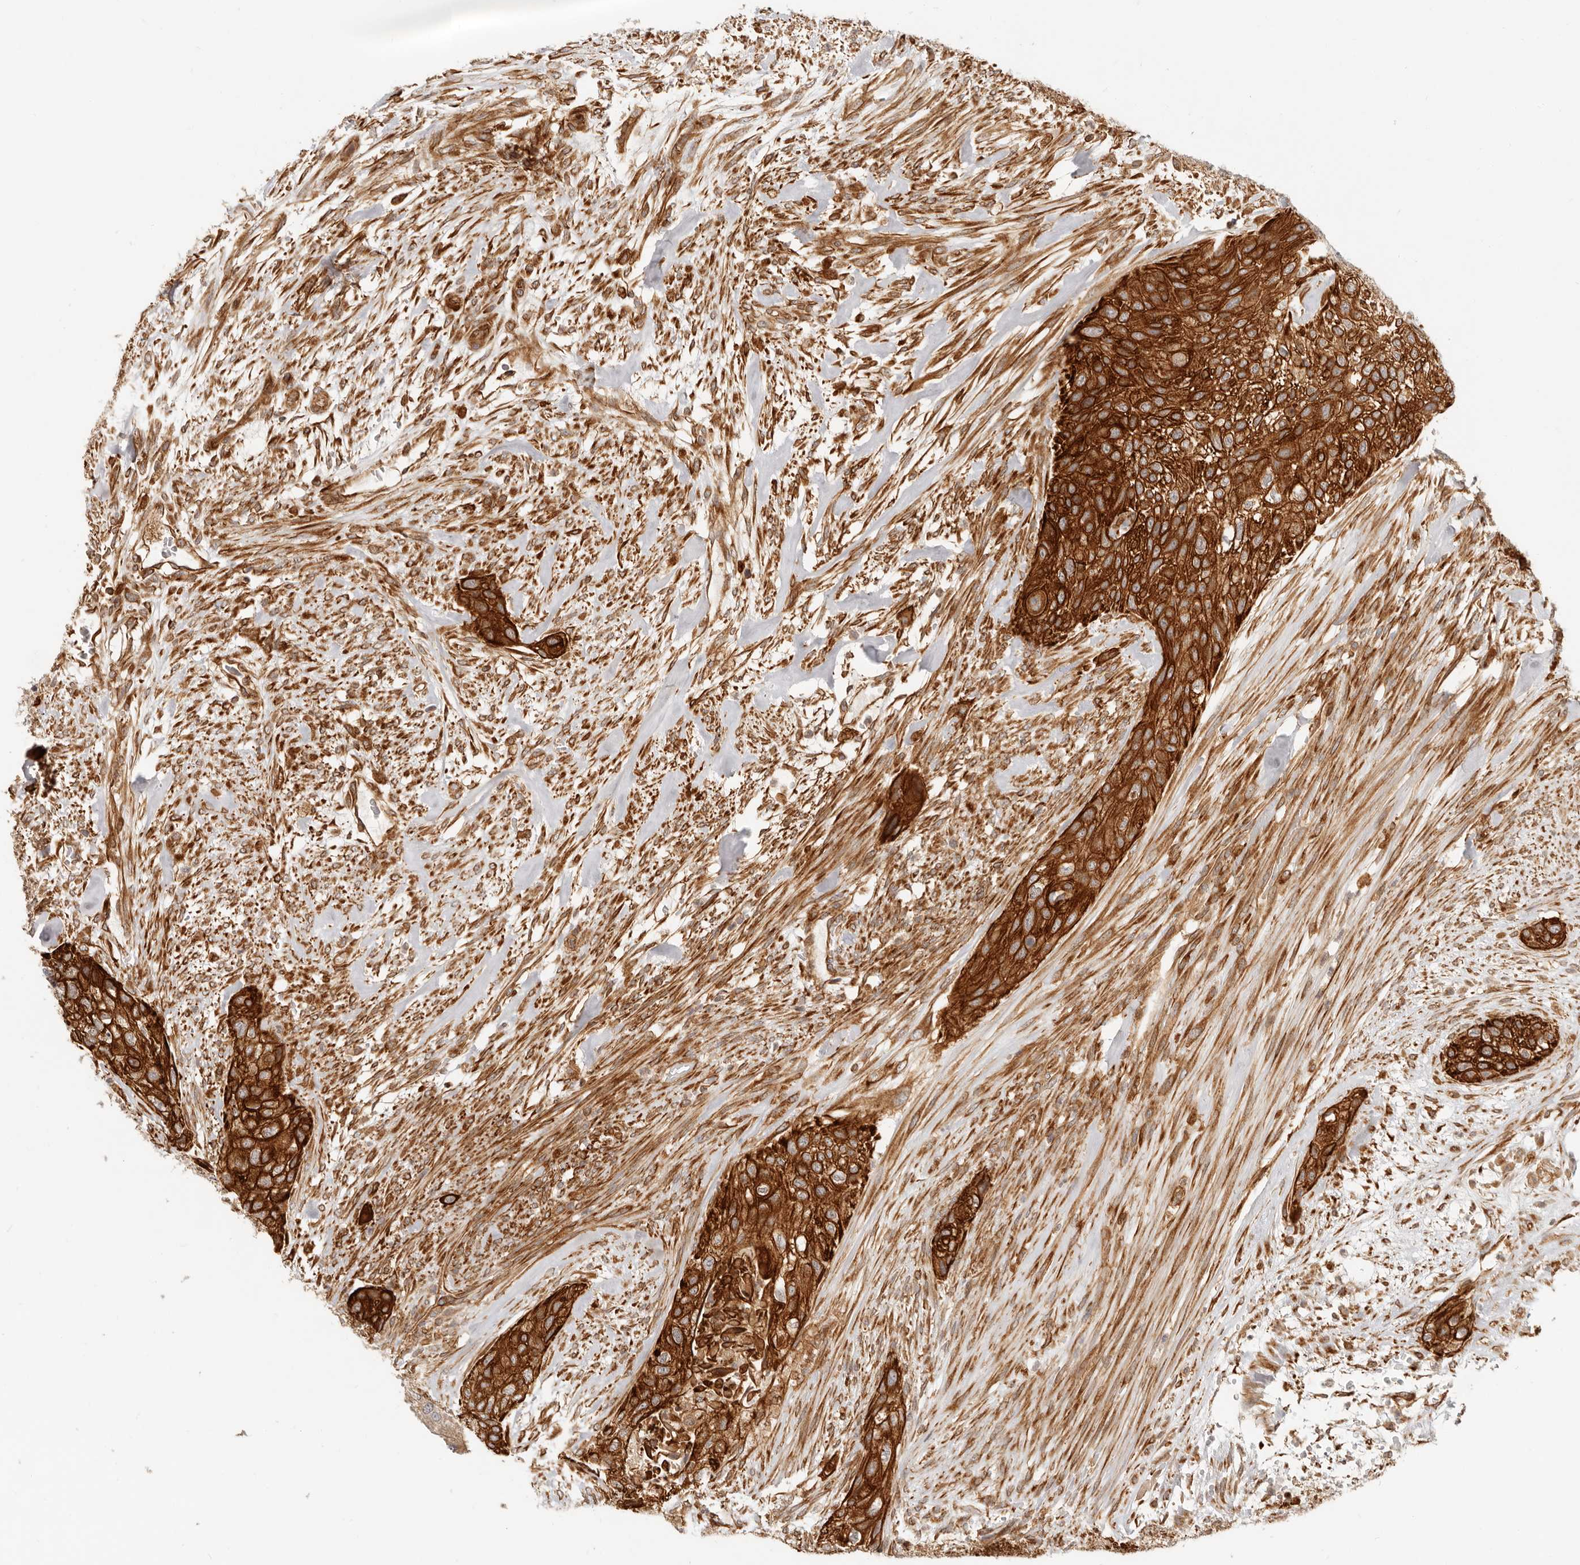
{"staining": {"intensity": "strong", "quantity": ">75%", "location": "cytoplasmic/membranous"}, "tissue": "urothelial cancer", "cell_type": "Tumor cells", "image_type": "cancer", "snomed": [{"axis": "morphology", "description": "Urothelial carcinoma, High grade"}, {"axis": "topography", "description": "Urinary bladder"}], "caption": "Protein expression analysis of high-grade urothelial carcinoma demonstrates strong cytoplasmic/membranous staining in about >75% of tumor cells.", "gene": "UFSP1", "patient": {"sex": "male", "age": 35}}